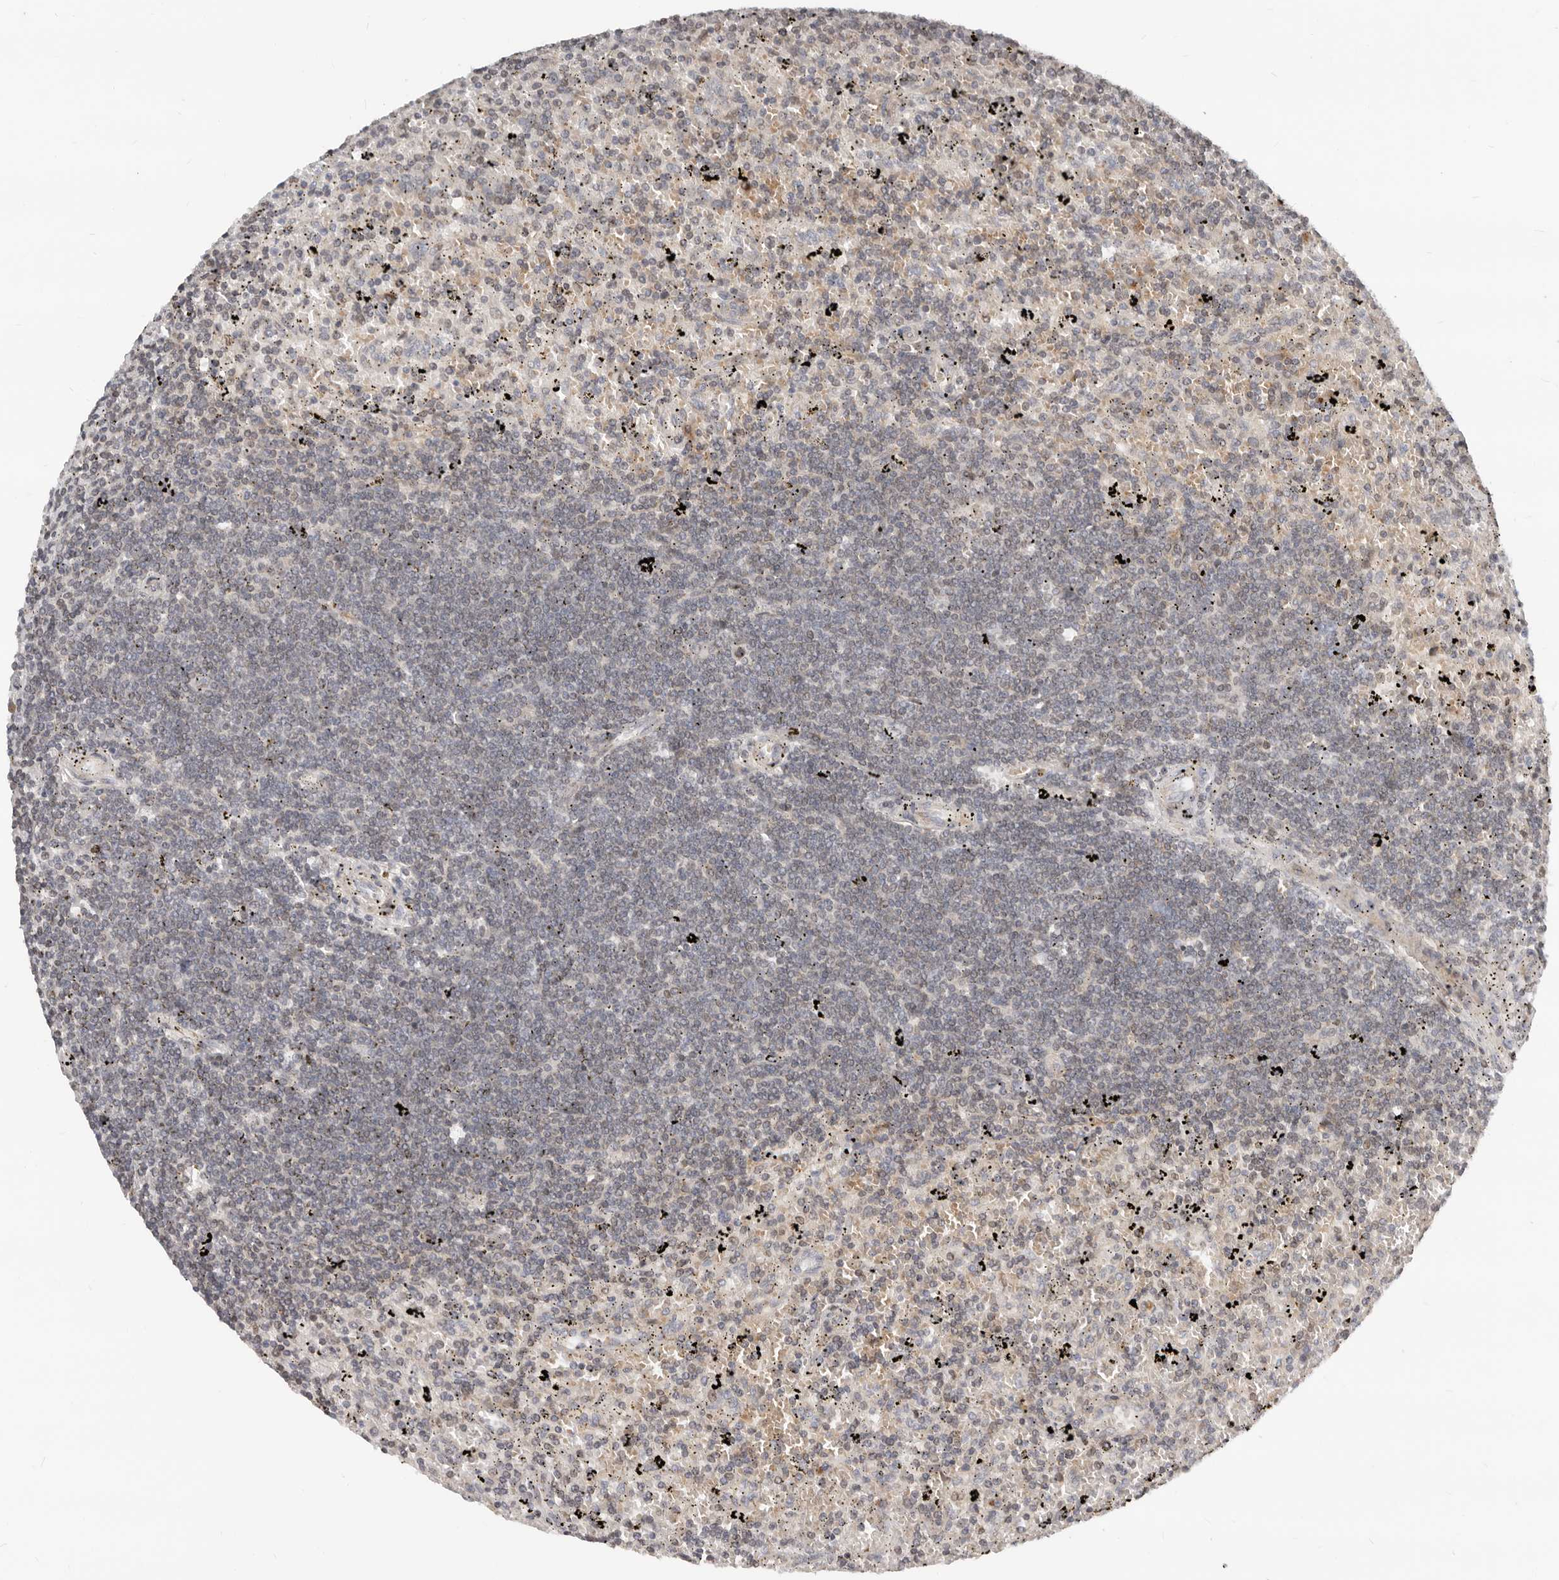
{"staining": {"intensity": "negative", "quantity": "none", "location": "none"}, "tissue": "lymphoma", "cell_type": "Tumor cells", "image_type": "cancer", "snomed": [{"axis": "morphology", "description": "Malignant lymphoma, non-Hodgkin's type, Low grade"}, {"axis": "topography", "description": "Spleen"}], "caption": "This is a micrograph of immunohistochemistry (IHC) staining of lymphoma, which shows no positivity in tumor cells.", "gene": "NPY4R", "patient": {"sex": "male", "age": 76}}